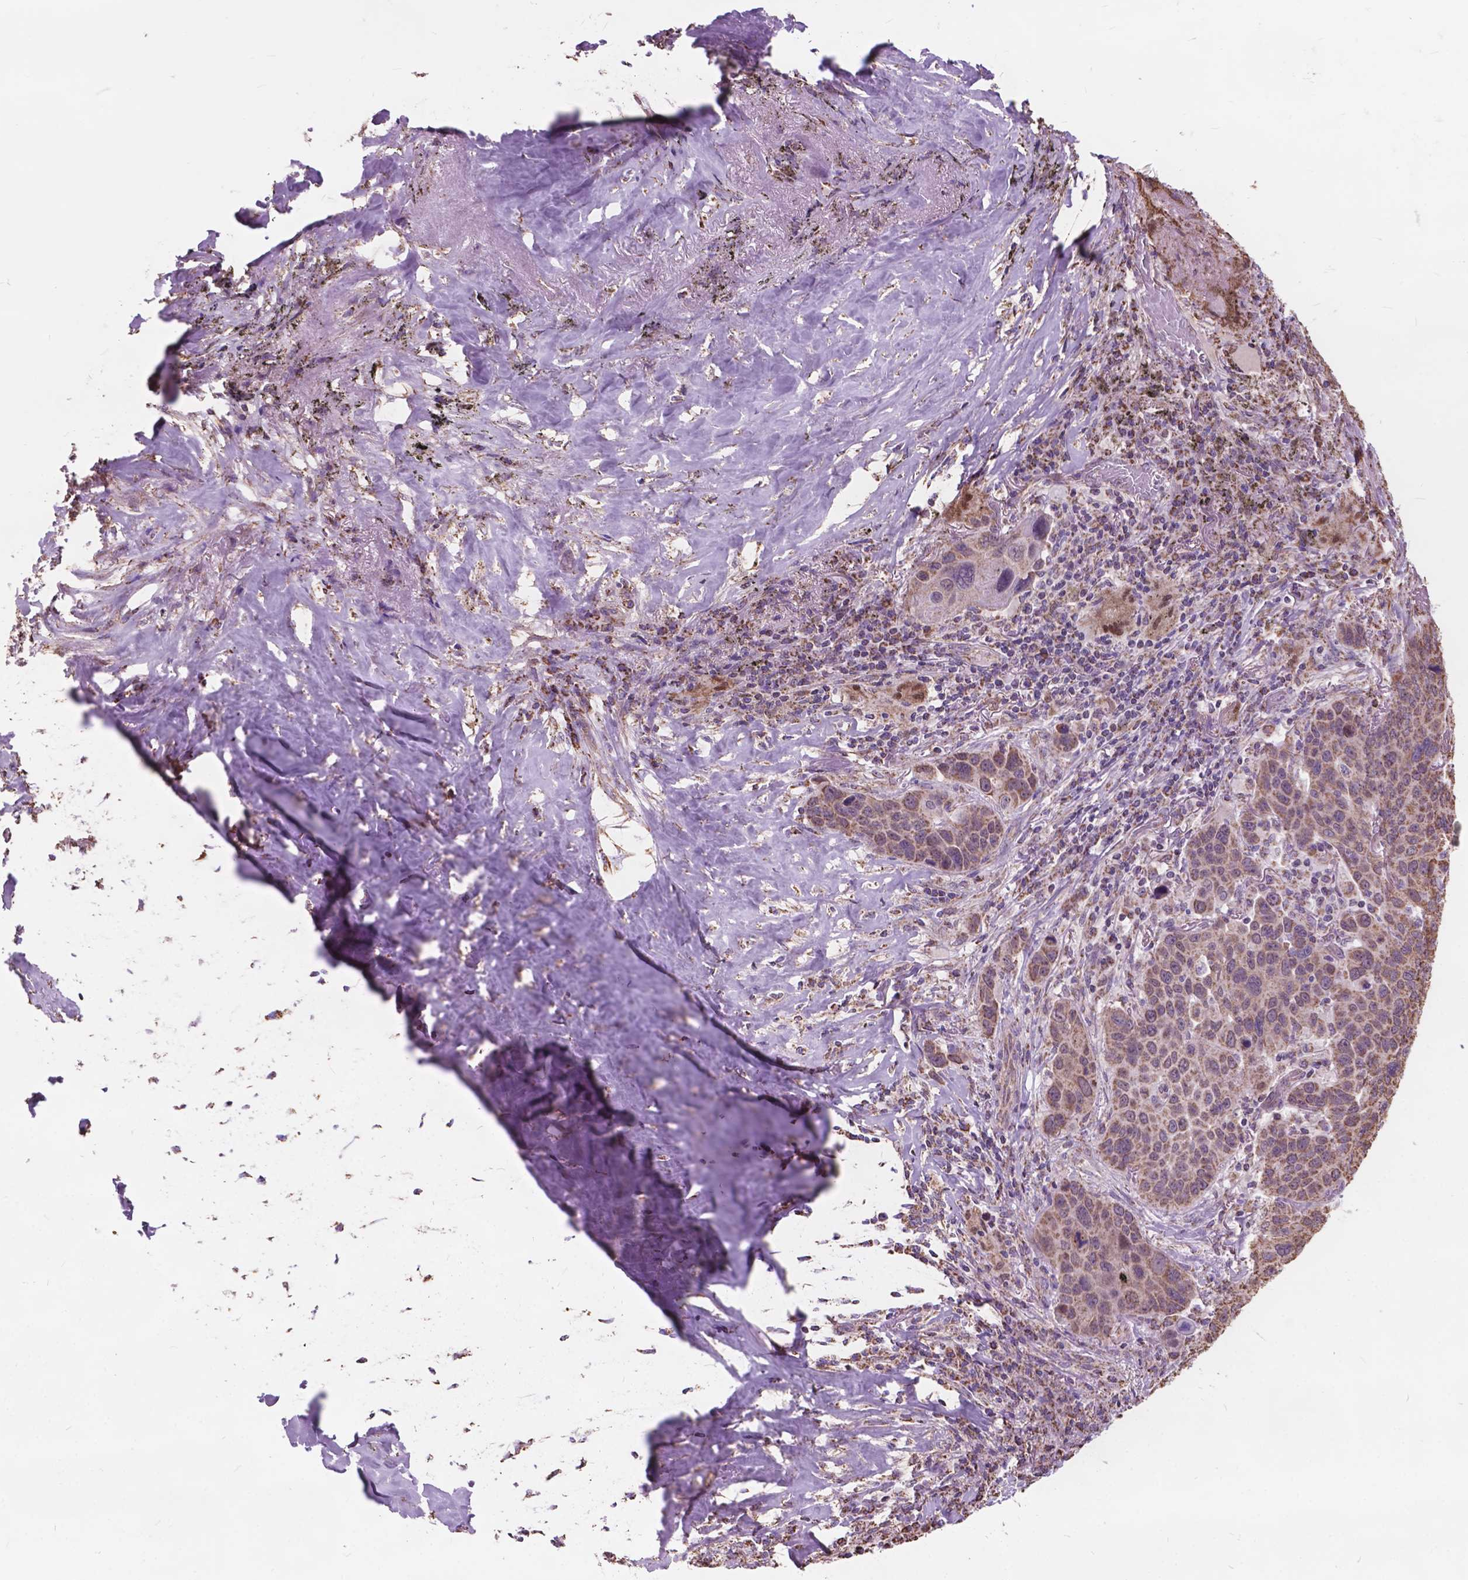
{"staining": {"intensity": "moderate", "quantity": ">75%", "location": "cytoplasmic/membranous"}, "tissue": "lung cancer", "cell_type": "Tumor cells", "image_type": "cancer", "snomed": [{"axis": "morphology", "description": "Squamous cell carcinoma, NOS"}, {"axis": "topography", "description": "Lung"}], "caption": "Lung squamous cell carcinoma tissue reveals moderate cytoplasmic/membranous expression in approximately >75% of tumor cells, visualized by immunohistochemistry. (DAB (3,3'-diaminobenzidine) IHC with brightfield microscopy, high magnification).", "gene": "SCOC", "patient": {"sex": "male", "age": 68}}